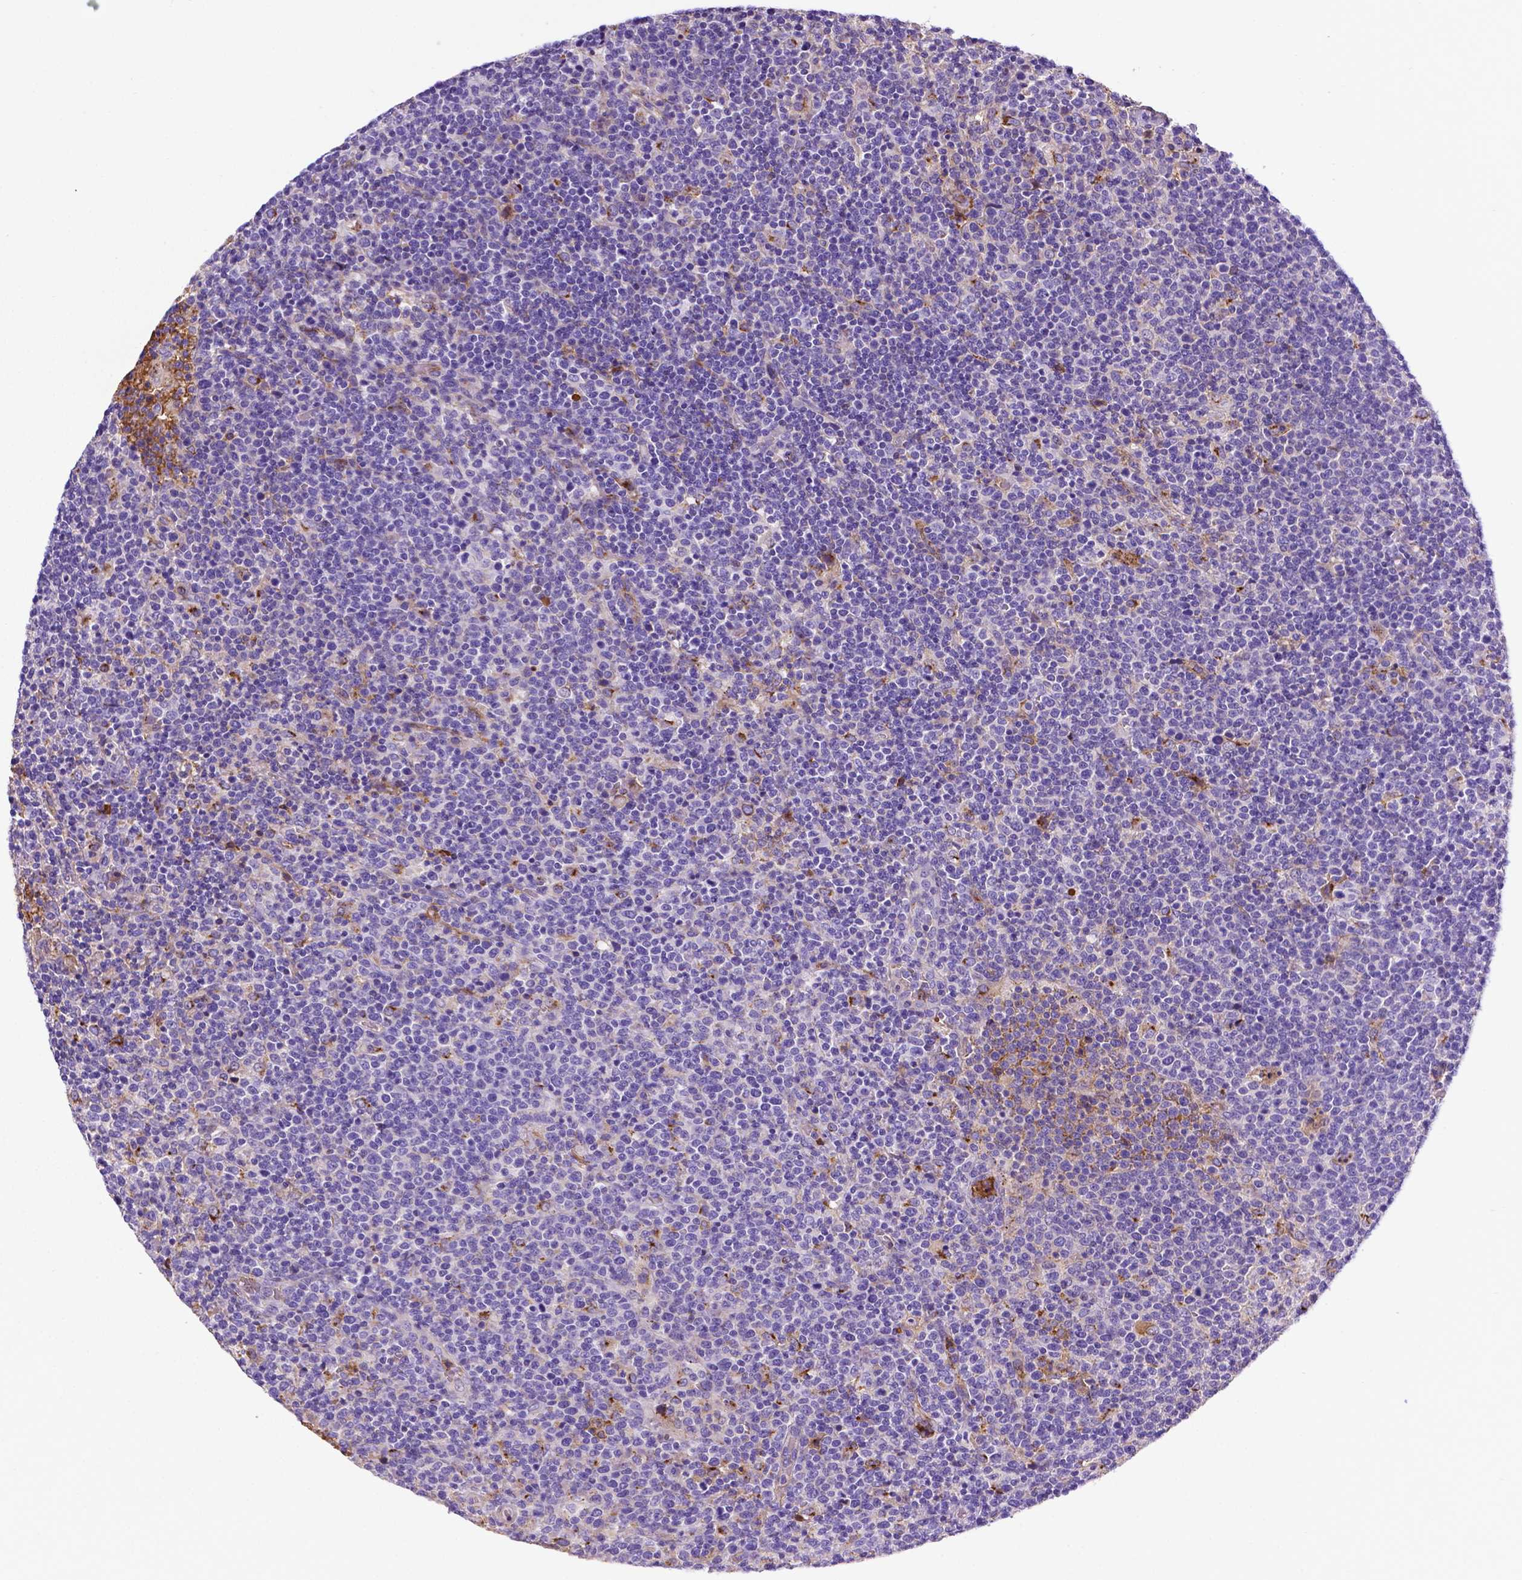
{"staining": {"intensity": "negative", "quantity": "none", "location": "none"}, "tissue": "lymphoma", "cell_type": "Tumor cells", "image_type": "cancer", "snomed": [{"axis": "morphology", "description": "Malignant lymphoma, non-Hodgkin's type, High grade"}, {"axis": "topography", "description": "Lymph node"}], "caption": "Protein analysis of lymphoma demonstrates no significant positivity in tumor cells. (DAB (3,3'-diaminobenzidine) immunohistochemistry (IHC) with hematoxylin counter stain).", "gene": "APOE", "patient": {"sex": "male", "age": 61}}